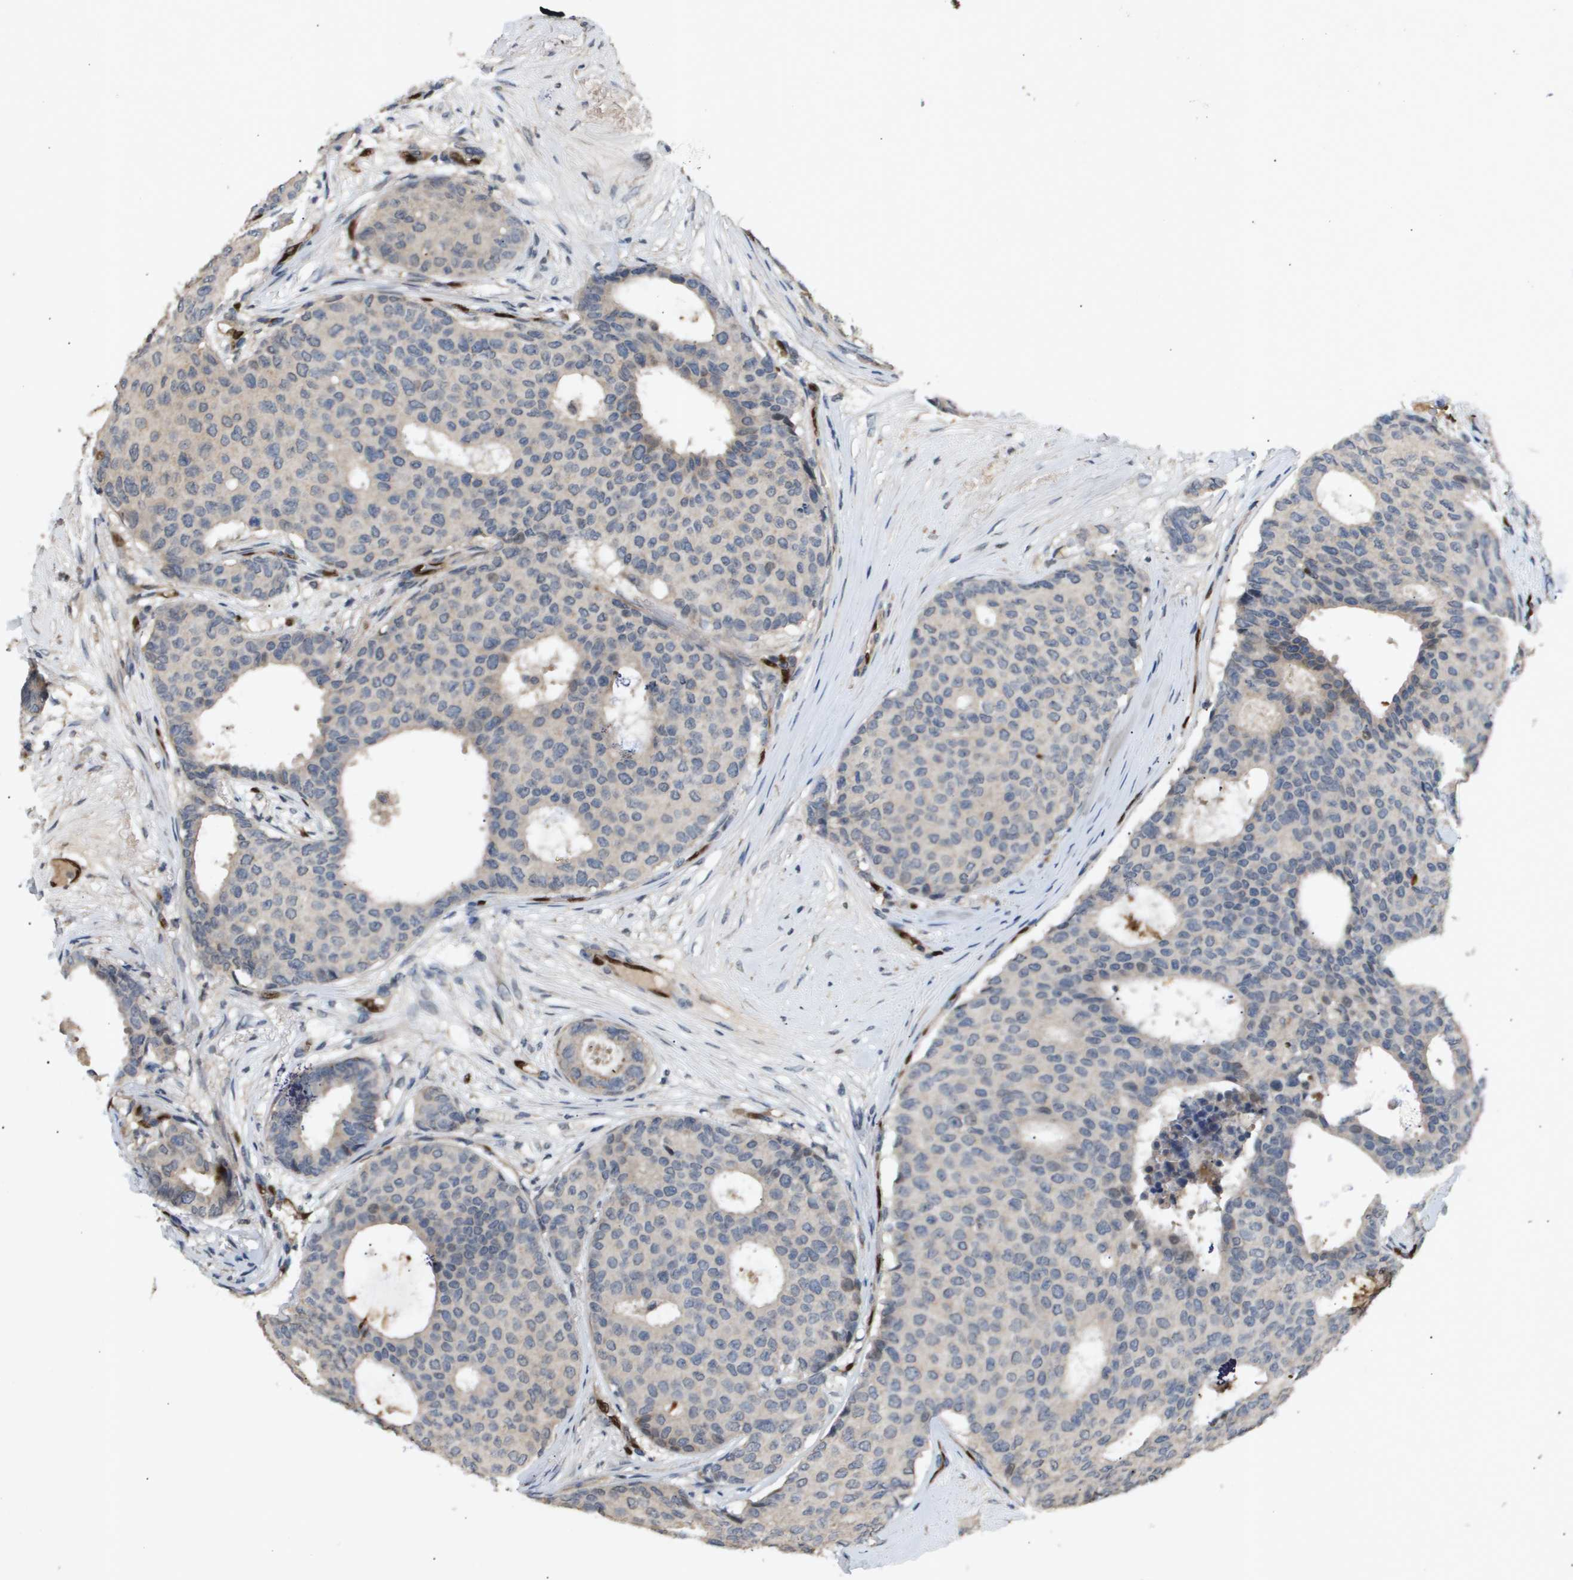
{"staining": {"intensity": "negative", "quantity": "none", "location": "none"}, "tissue": "breast cancer", "cell_type": "Tumor cells", "image_type": "cancer", "snomed": [{"axis": "morphology", "description": "Duct carcinoma"}, {"axis": "topography", "description": "Breast"}], "caption": "Tumor cells are negative for protein expression in human breast cancer.", "gene": "ERG", "patient": {"sex": "female", "age": 75}}